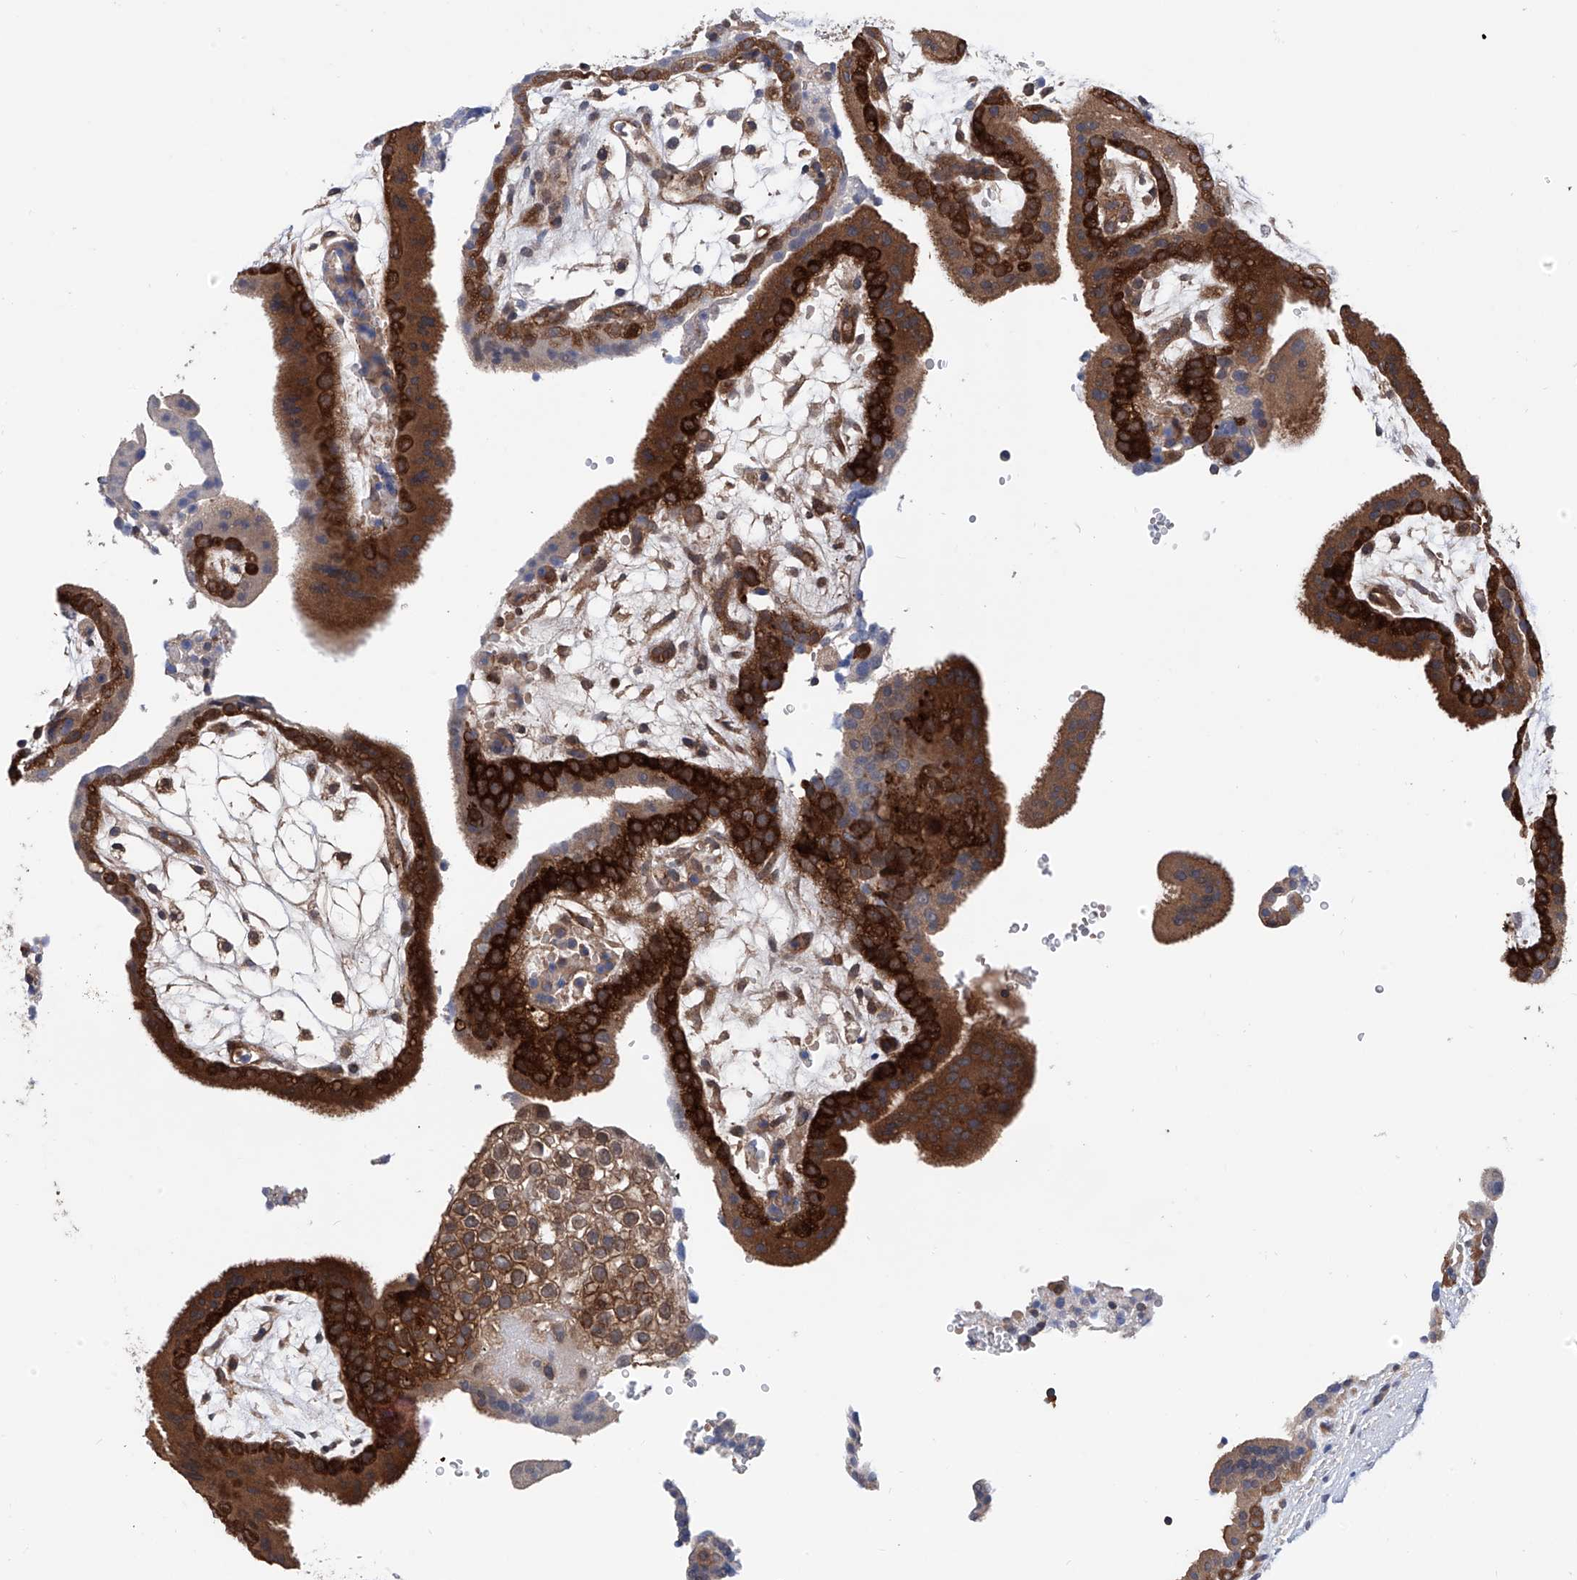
{"staining": {"intensity": "strong", "quantity": ">75%", "location": "cytoplasmic/membranous"}, "tissue": "placenta", "cell_type": "Decidual cells", "image_type": "normal", "snomed": [{"axis": "morphology", "description": "Normal tissue, NOS"}, {"axis": "topography", "description": "Placenta"}], "caption": "Strong cytoplasmic/membranous positivity for a protein is seen in about >75% of decidual cells of normal placenta using IHC.", "gene": "NUDT17", "patient": {"sex": "female", "age": 18}}